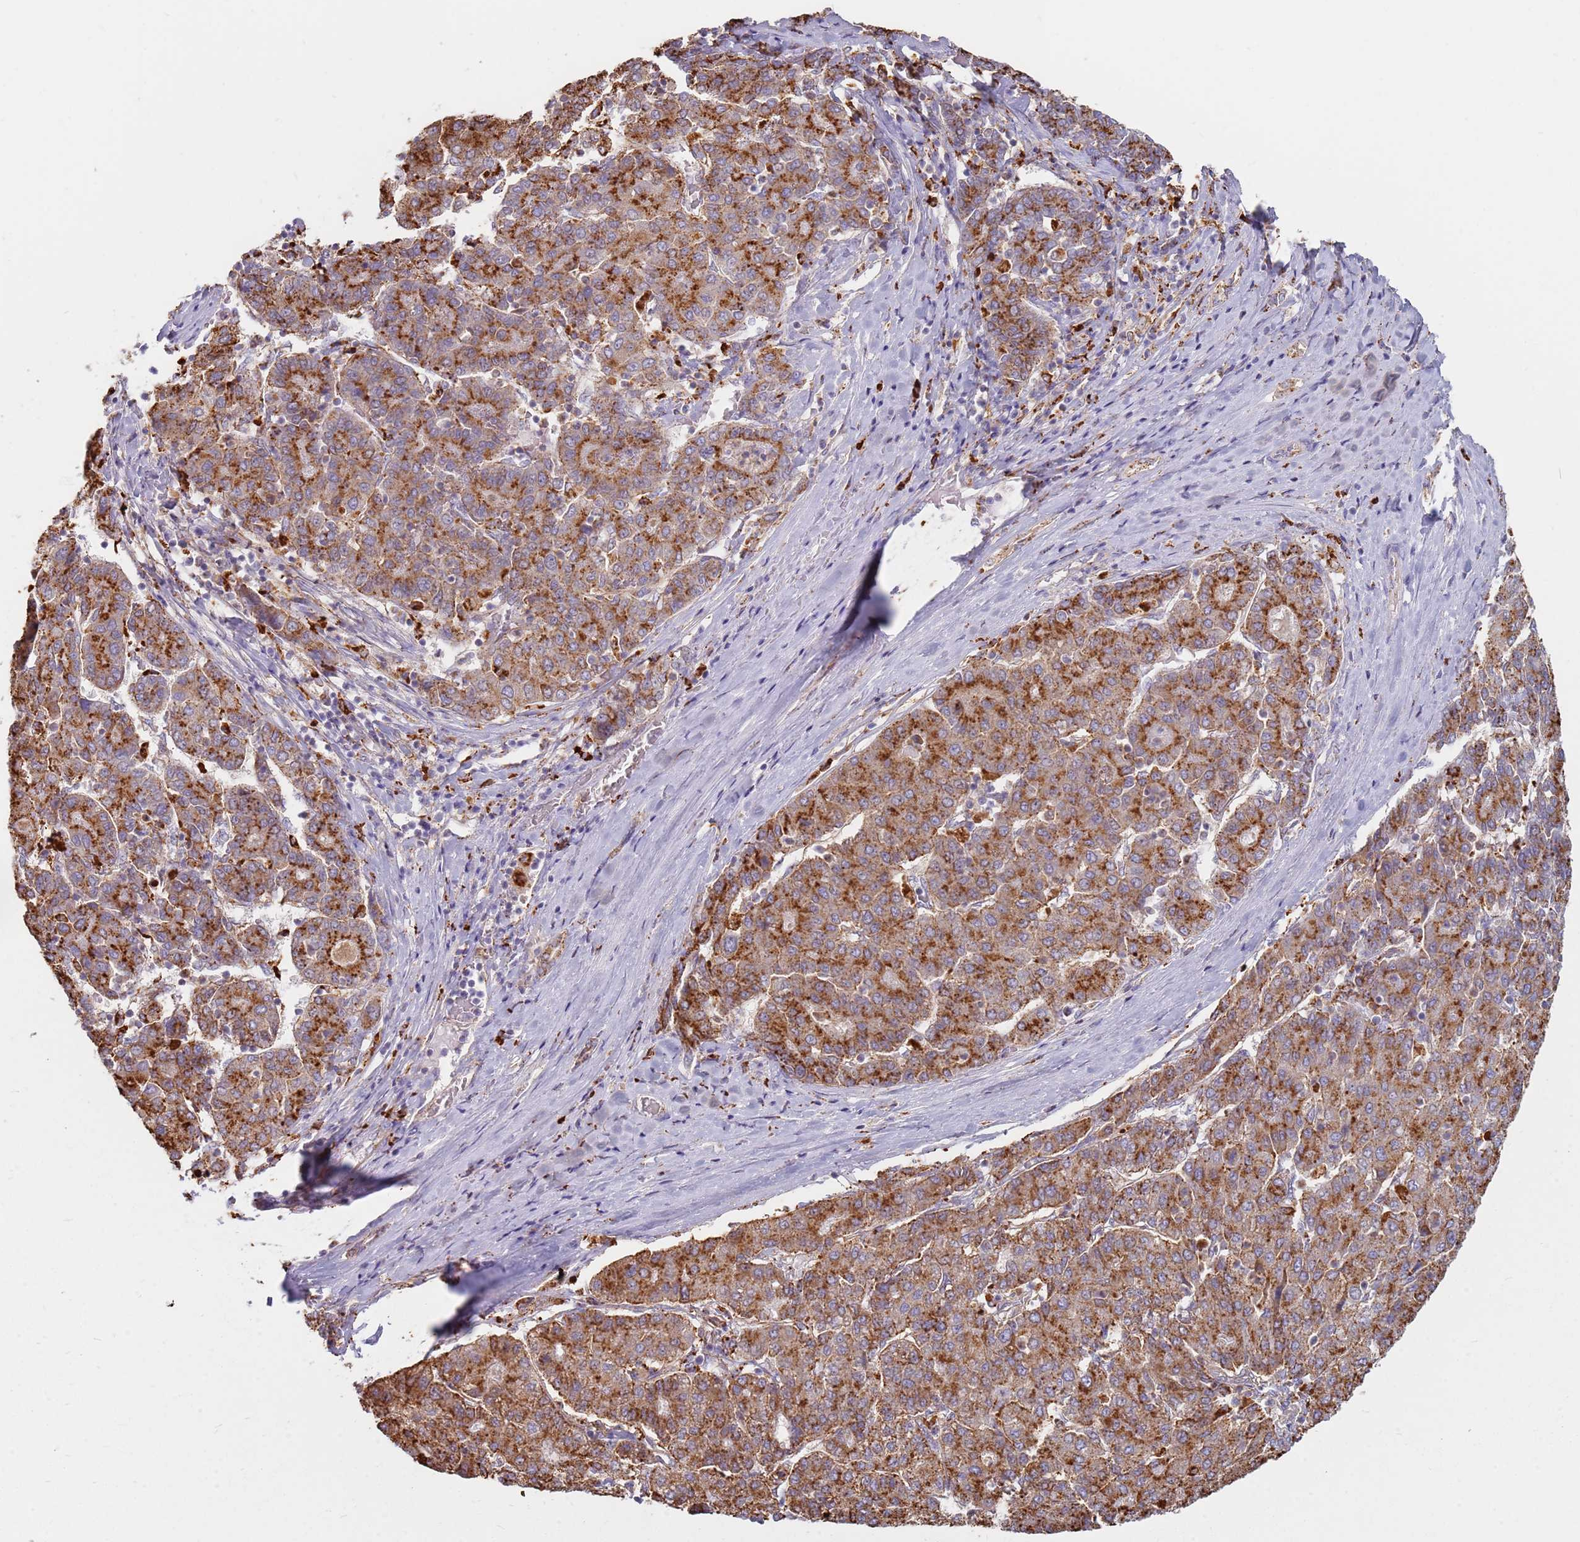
{"staining": {"intensity": "moderate", "quantity": ">75%", "location": "cytoplasmic/membranous"}, "tissue": "liver cancer", "cell_type": "Tumor cells", "image_type": "cancer", "snomed": [{"axis": "morphology", "description": "Carcinoma, Hepatocellular, NOS"}, {"axis": "topography", "description": "Liver"}], "caption": "Immunohistochemistry (IHC) (DAB) staining of liver cancer exhibits moderate cytoplasmic/membranous protein expression in about >75% of tumor cells.", "gene": "TMEM229B", "patient": {"sex": "male", "age": 65}}